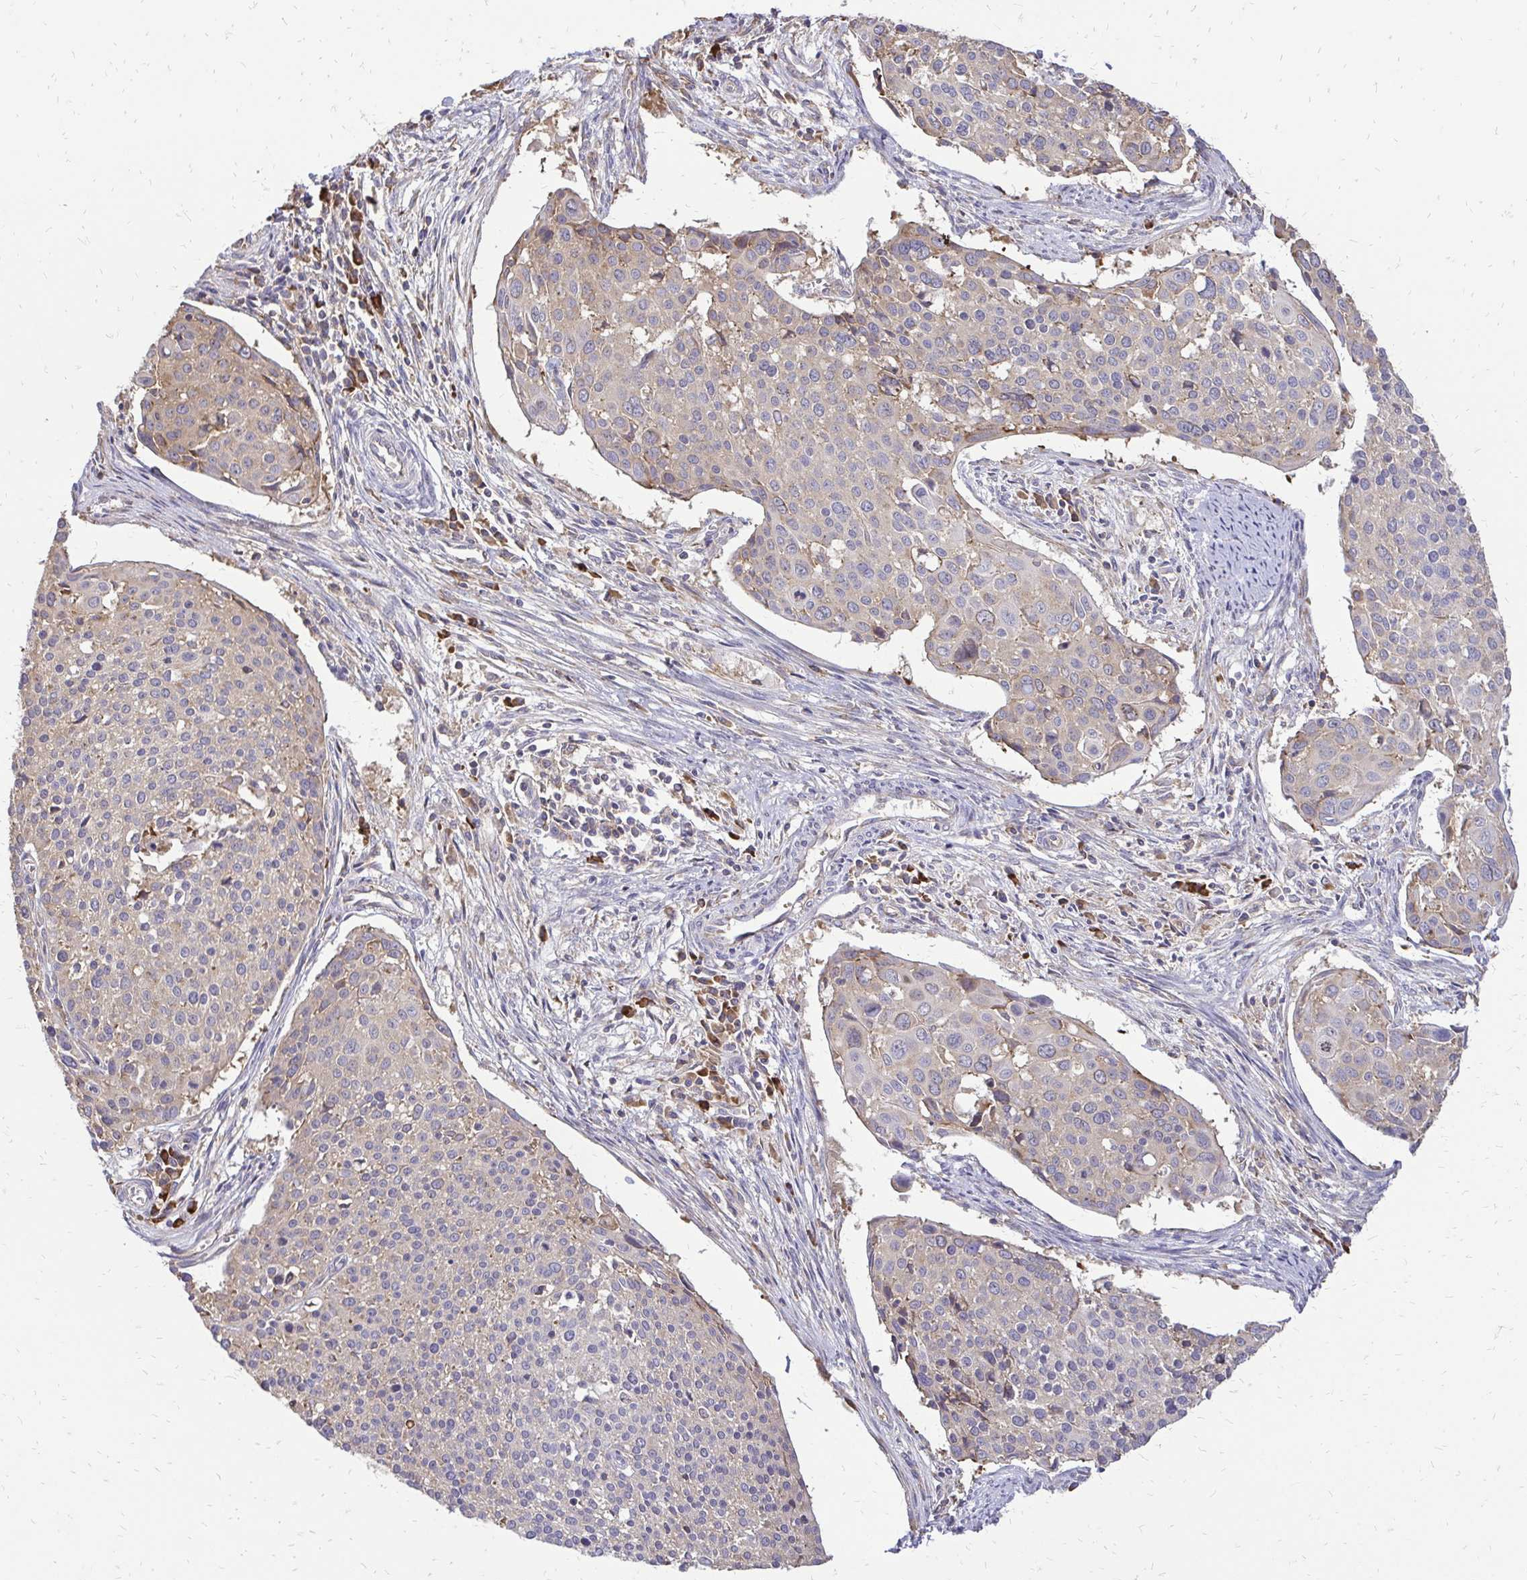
{"staining": {"intensity": "weak", "quantity": "25%-75%", "location": "cytoplasmic/membranous"}, "tissue": "cervical cancer", "cell_type": "Tumor cells", "image_type": "cancer", "snomed": [{"axis": "morphology", "description": "Squamous cell carcinoma, NOS"}, {"axis": "topography", "description": "Cervix"}], "caption": "Protein staining by immunohistochemistry (IHC) reveals weak cytoplasmic/membranous positivity in about 25%-75% of tumor cells in squamous cell carcinoma (cervical).", "gene": "RPS3", "patient": {"sex": "female", "age": 39}}